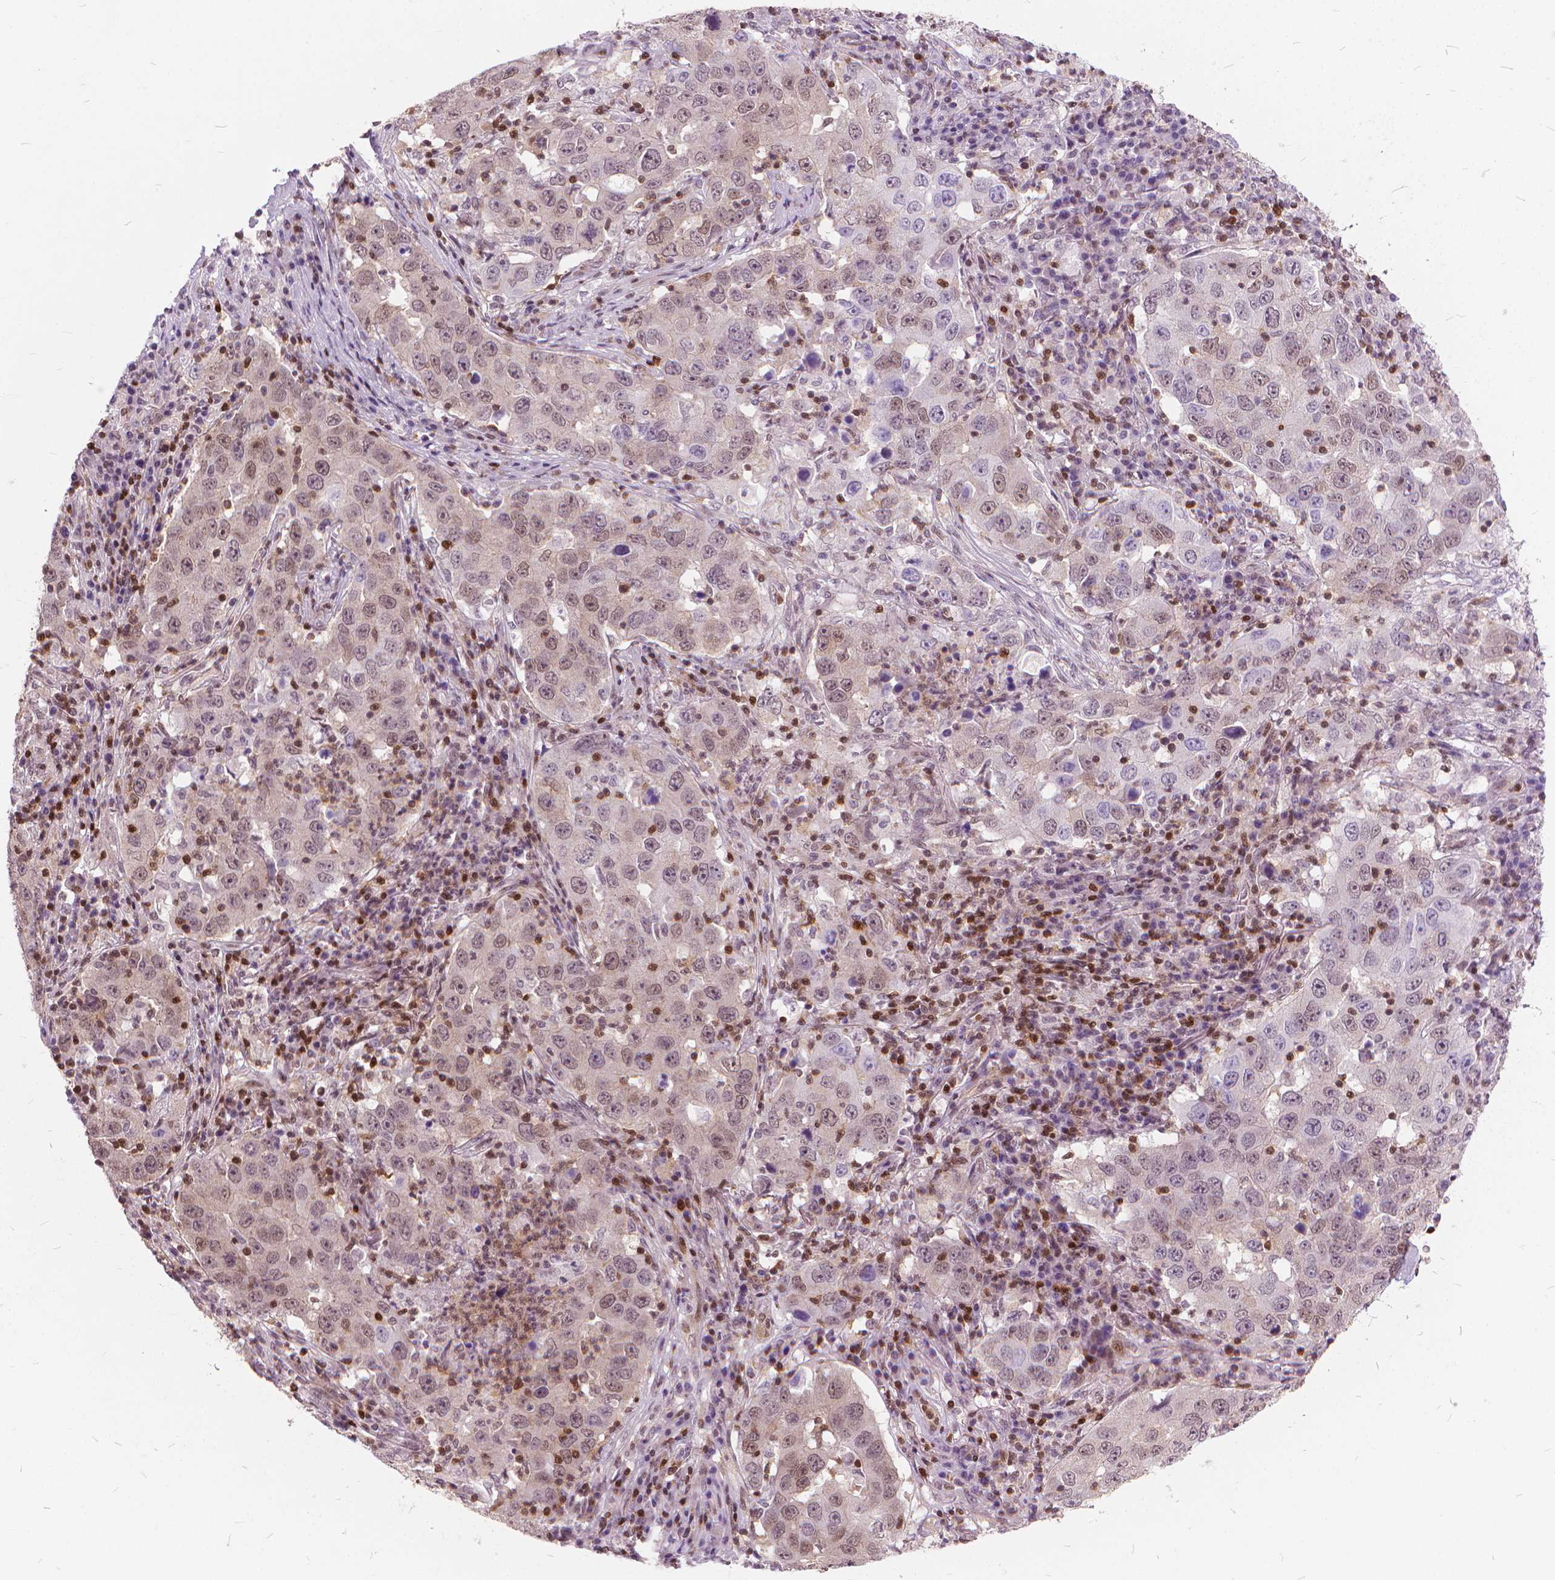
{"staining": {"intensity": "weak", "quantity": "25%-75%", "location": "nuclear"}, "tissue": "lung cancer", "cell_type": "Tumor cells", "image_type": "cancer", "snomed": [{"axis": "morphology", "description": "Adenocarcinoma, NOS"}, {"axis": "topography", "description": "Lung"}], "caption": "High-power microscopy captured an immunohistochemistry (IHC) micrograph of lung cancer (adenocarcinoma), revealing weak nuclear staining in approximately 25%-75% of tumor cells. (brown staining indicates protein expression, while blue staining denotes nuclei).", "gene": "STAT5B", "patient": {"sex": "male", "age": 73}}